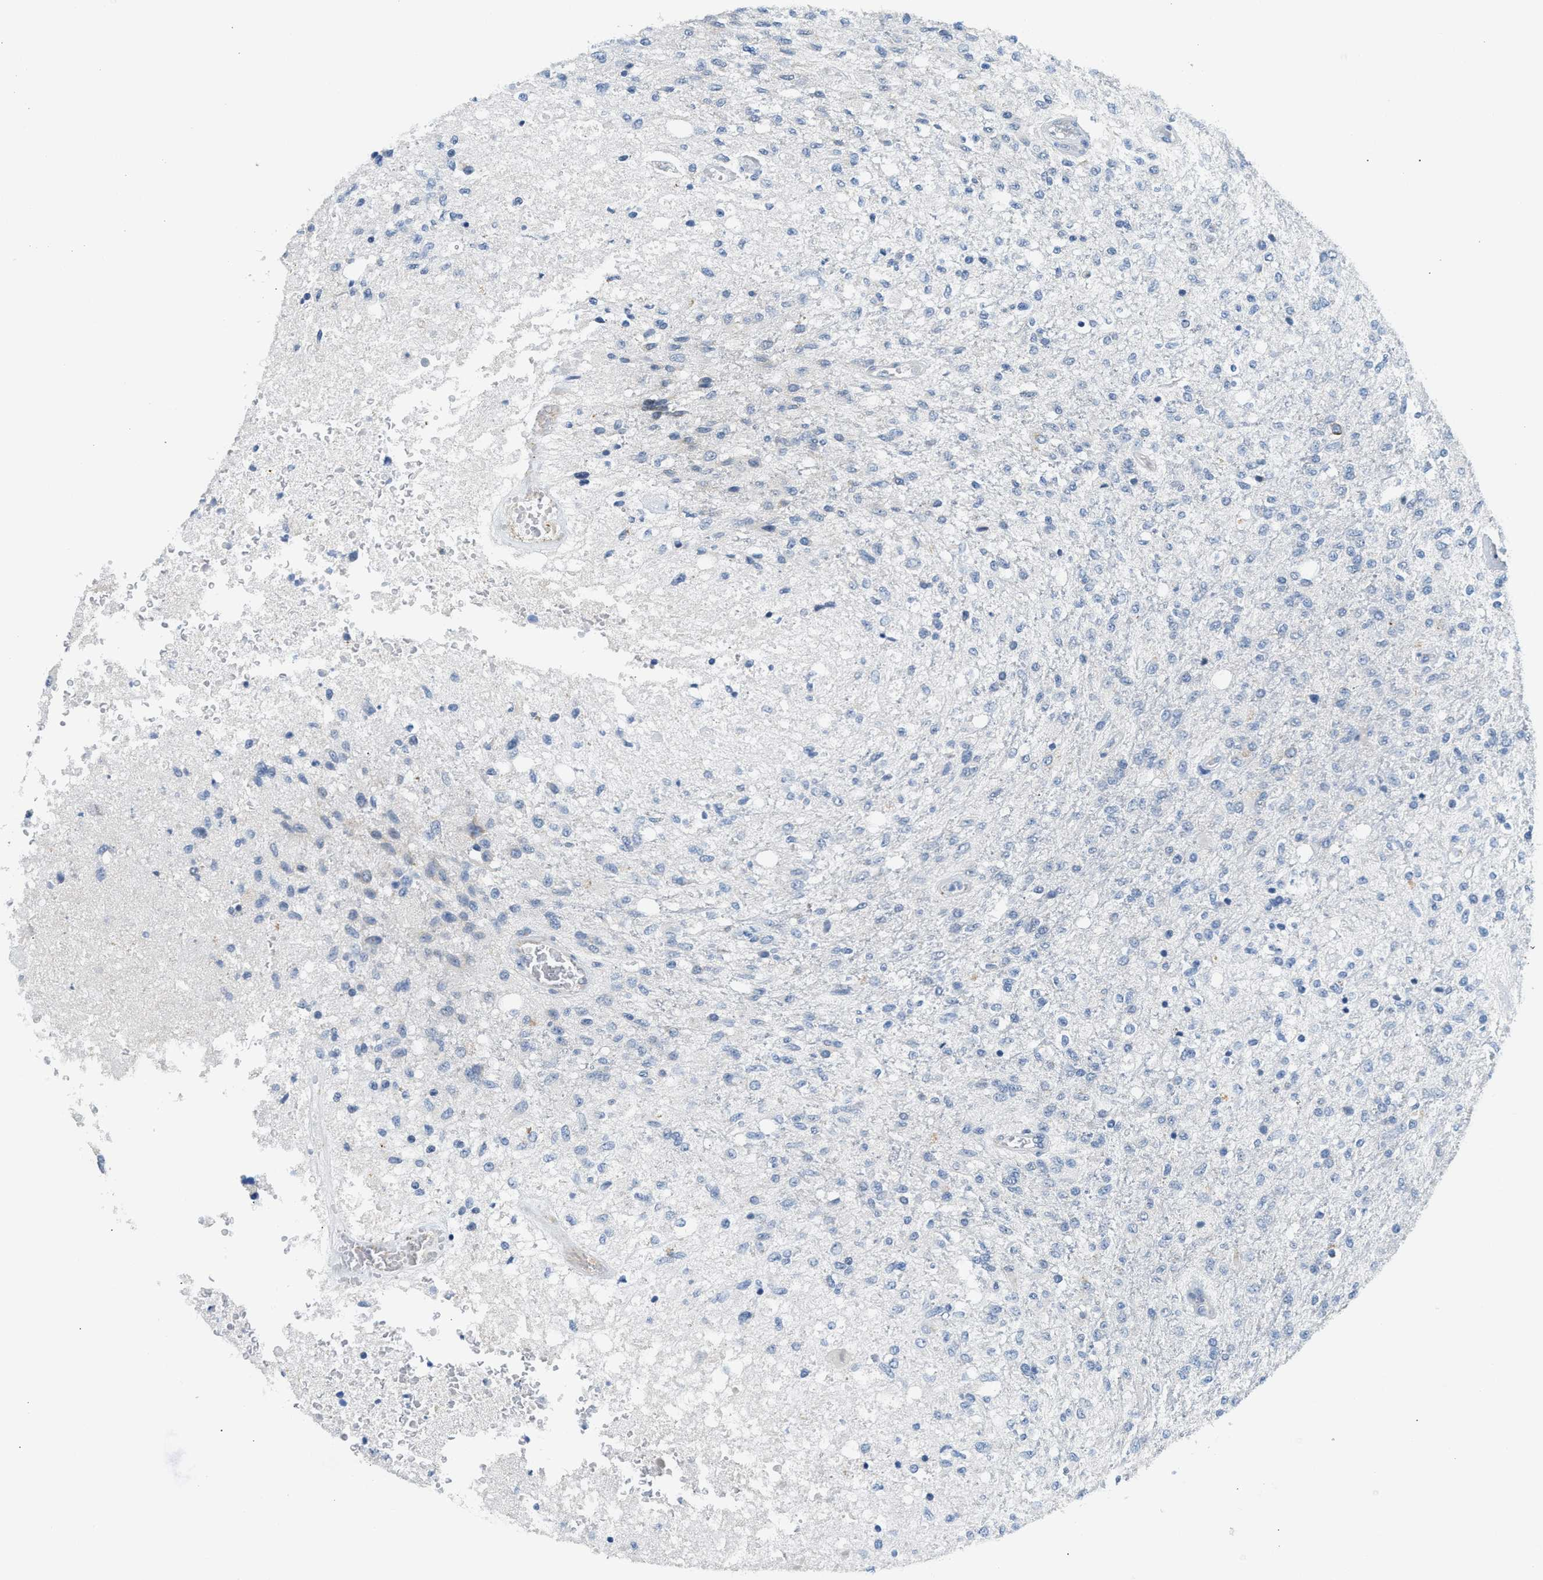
{"staining": {"intensity": "moderate", "quantity": "<25%", "location": "cytoplasmic/membranous"}, "tissue": "glioma", "cell_type": "Tumor cells", "image_type": "cancer", "snomed": [{"axis": "morphology", "description": "Normal tissue, NOS"}, {"axis": "morphology", "description": "Glioma, malignant, High grade"}, {"axis": "topography", "description": "Cerebral cortex"}], "caption": "There is low levels of moderate cytoplasmic/membranous expression in tumor cells of malignant glioma (high-grade), as demonstrated by immunohistochemical staining (brown color).", "gene": "KCNC2", "patient": {"sex": "male", "age": 77}}